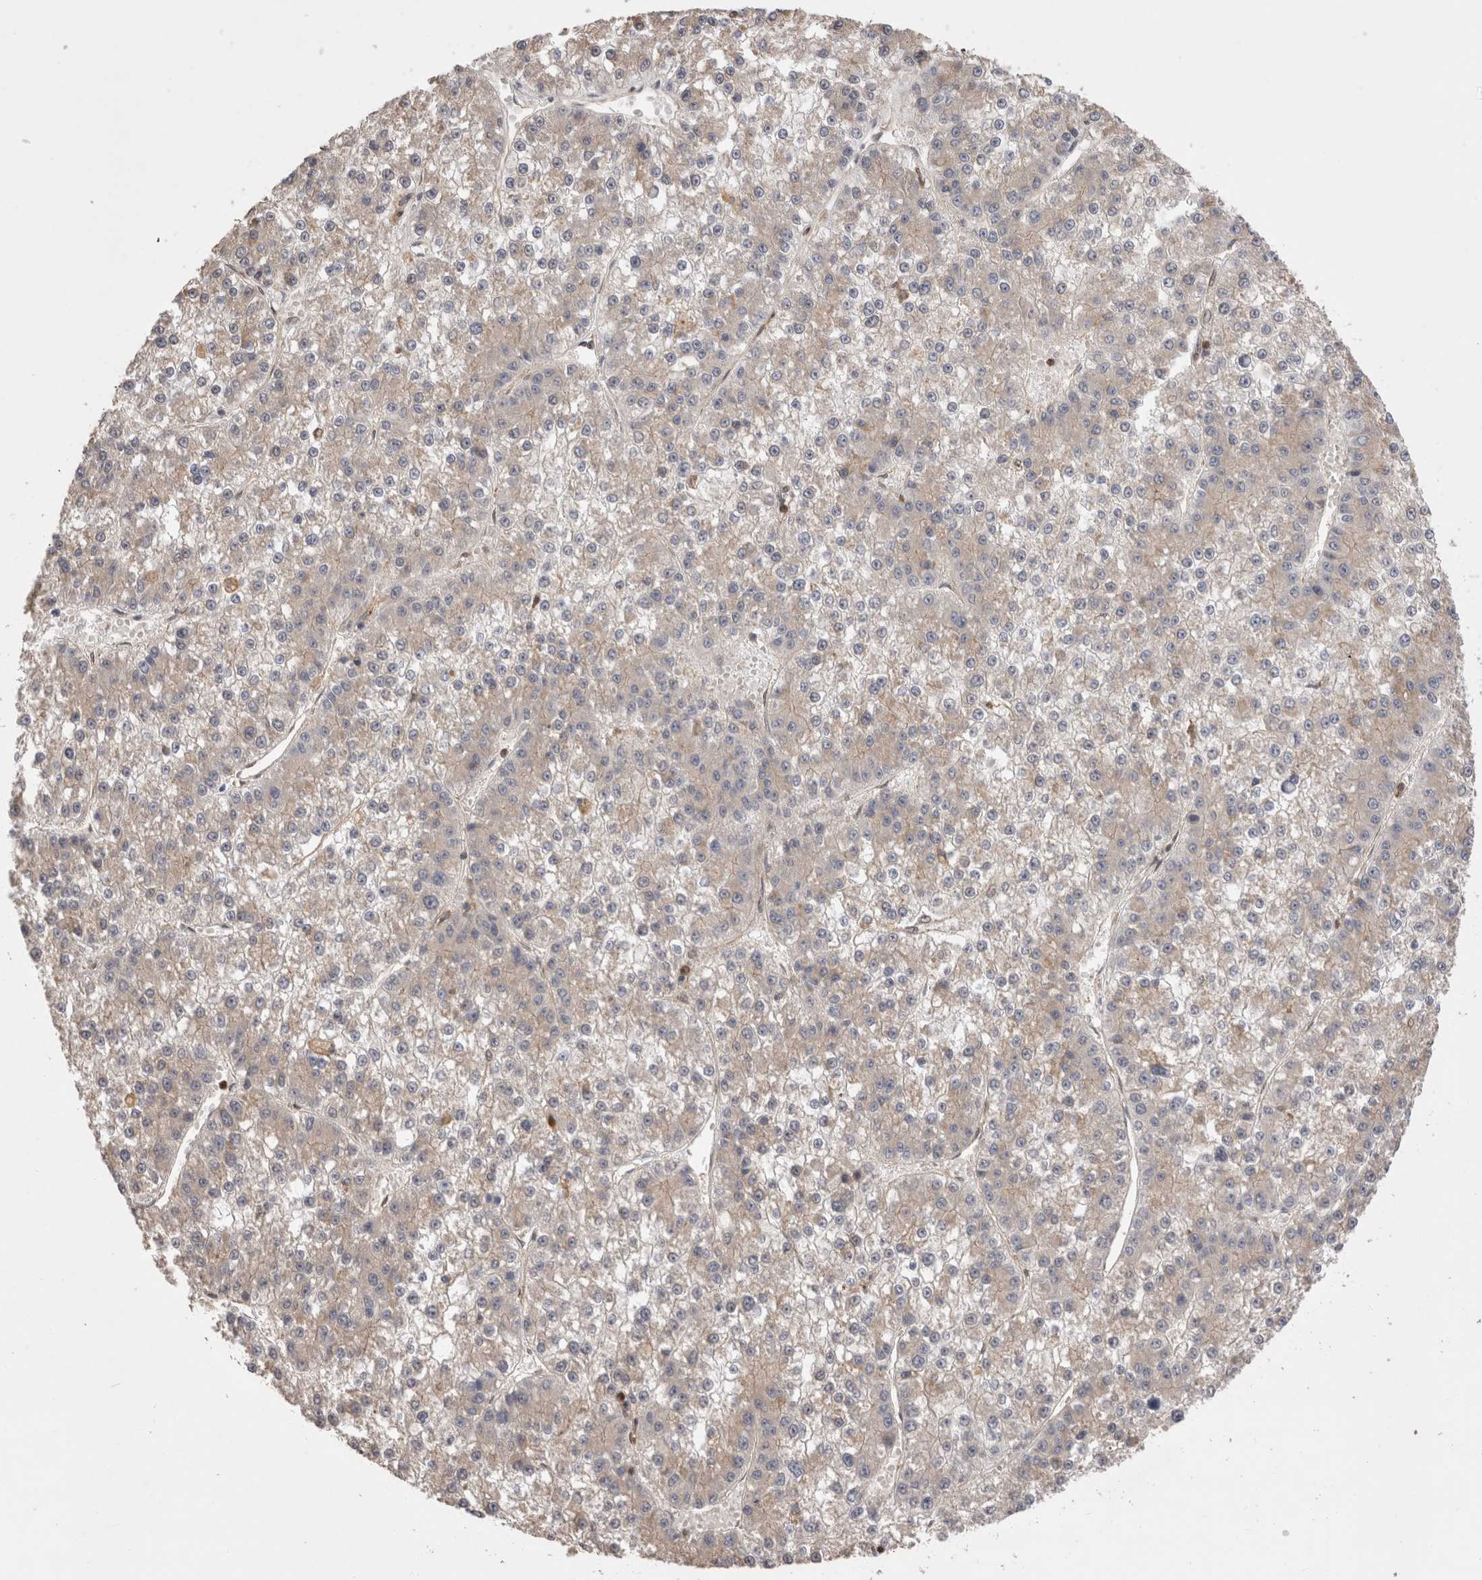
{"staining": {"intensity": "negative", "quantity": "none", "location": "none"}, "tissue": "liver cancer", "cell_type": "Tumor cells", "image_type": "cancer", "snomed": [{"axis": "morphology", "description": "Carcinoma, Hepatocellular, NOS"}, {"axis": "topography", "description": "Liver"}], "caption": "There is no significant positivity in tumor cells of liver hepatocellular carcinoma. (DAB (3,3'-diaminobenzidine) IHC with hematoxylin counter stain).", "gene": "BNIP2", "patient": {"sex": "female", "age": 73}}